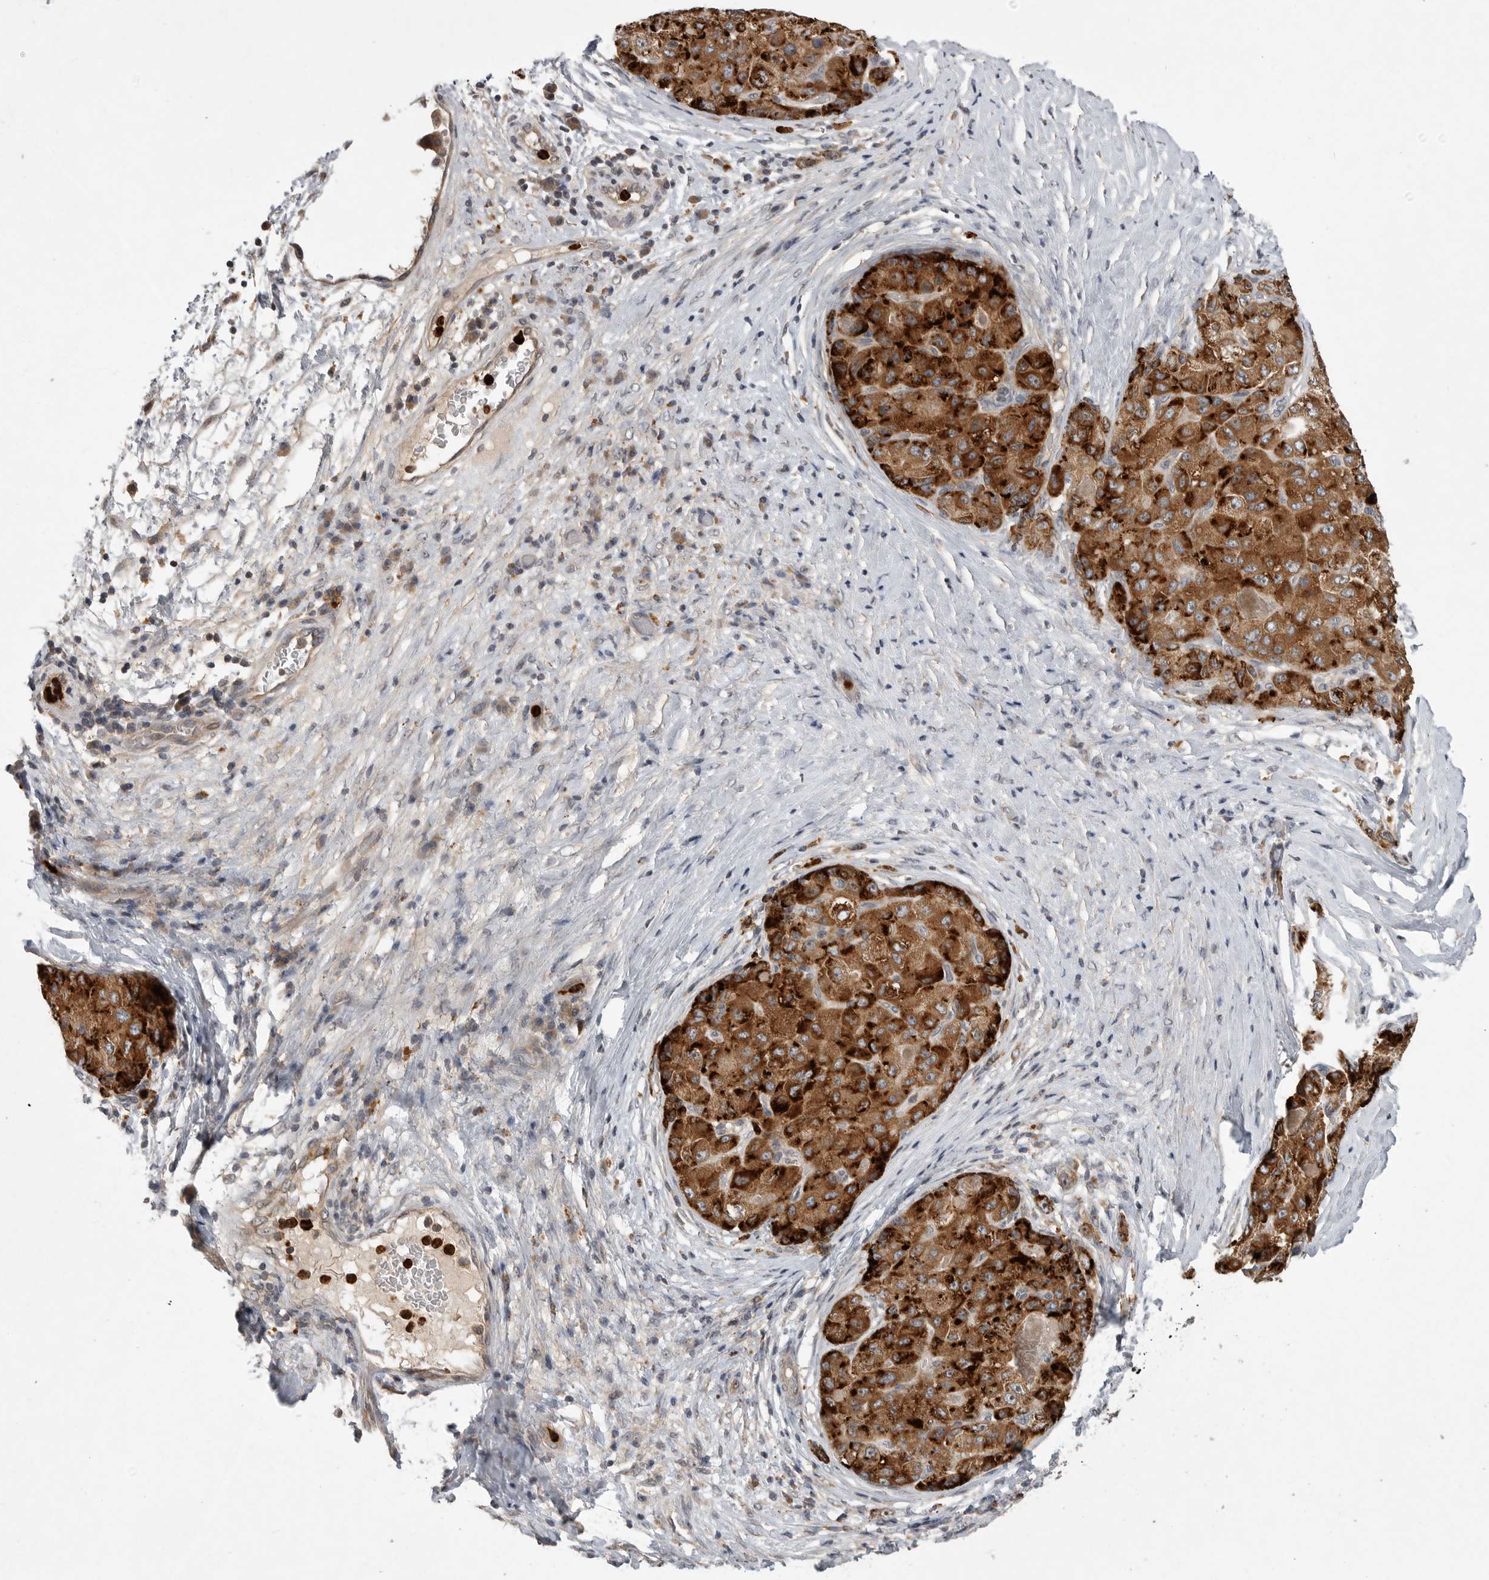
{"staining": {"intensity": "strong", "quantity": ">75%", "location": "cytoplasmic/membranous"}, "tissue": "liver cancer", "cell_type": "Tumor cells", "image_type": "cancer", "snomed": [{"axis": "morphology", "description": "Carcinoma, Hepatocellular, NOS"}, {"axis": "topography", "description": "Liver"}], "caption": "A photomicrograph of hepatocellular carcinoma (liver) stained for a protein displays strong cytoplasmic/membranous brown staining in tumor cells.", "gene": "UBE3D", "patient": {"sex": "male", "age": 80}}